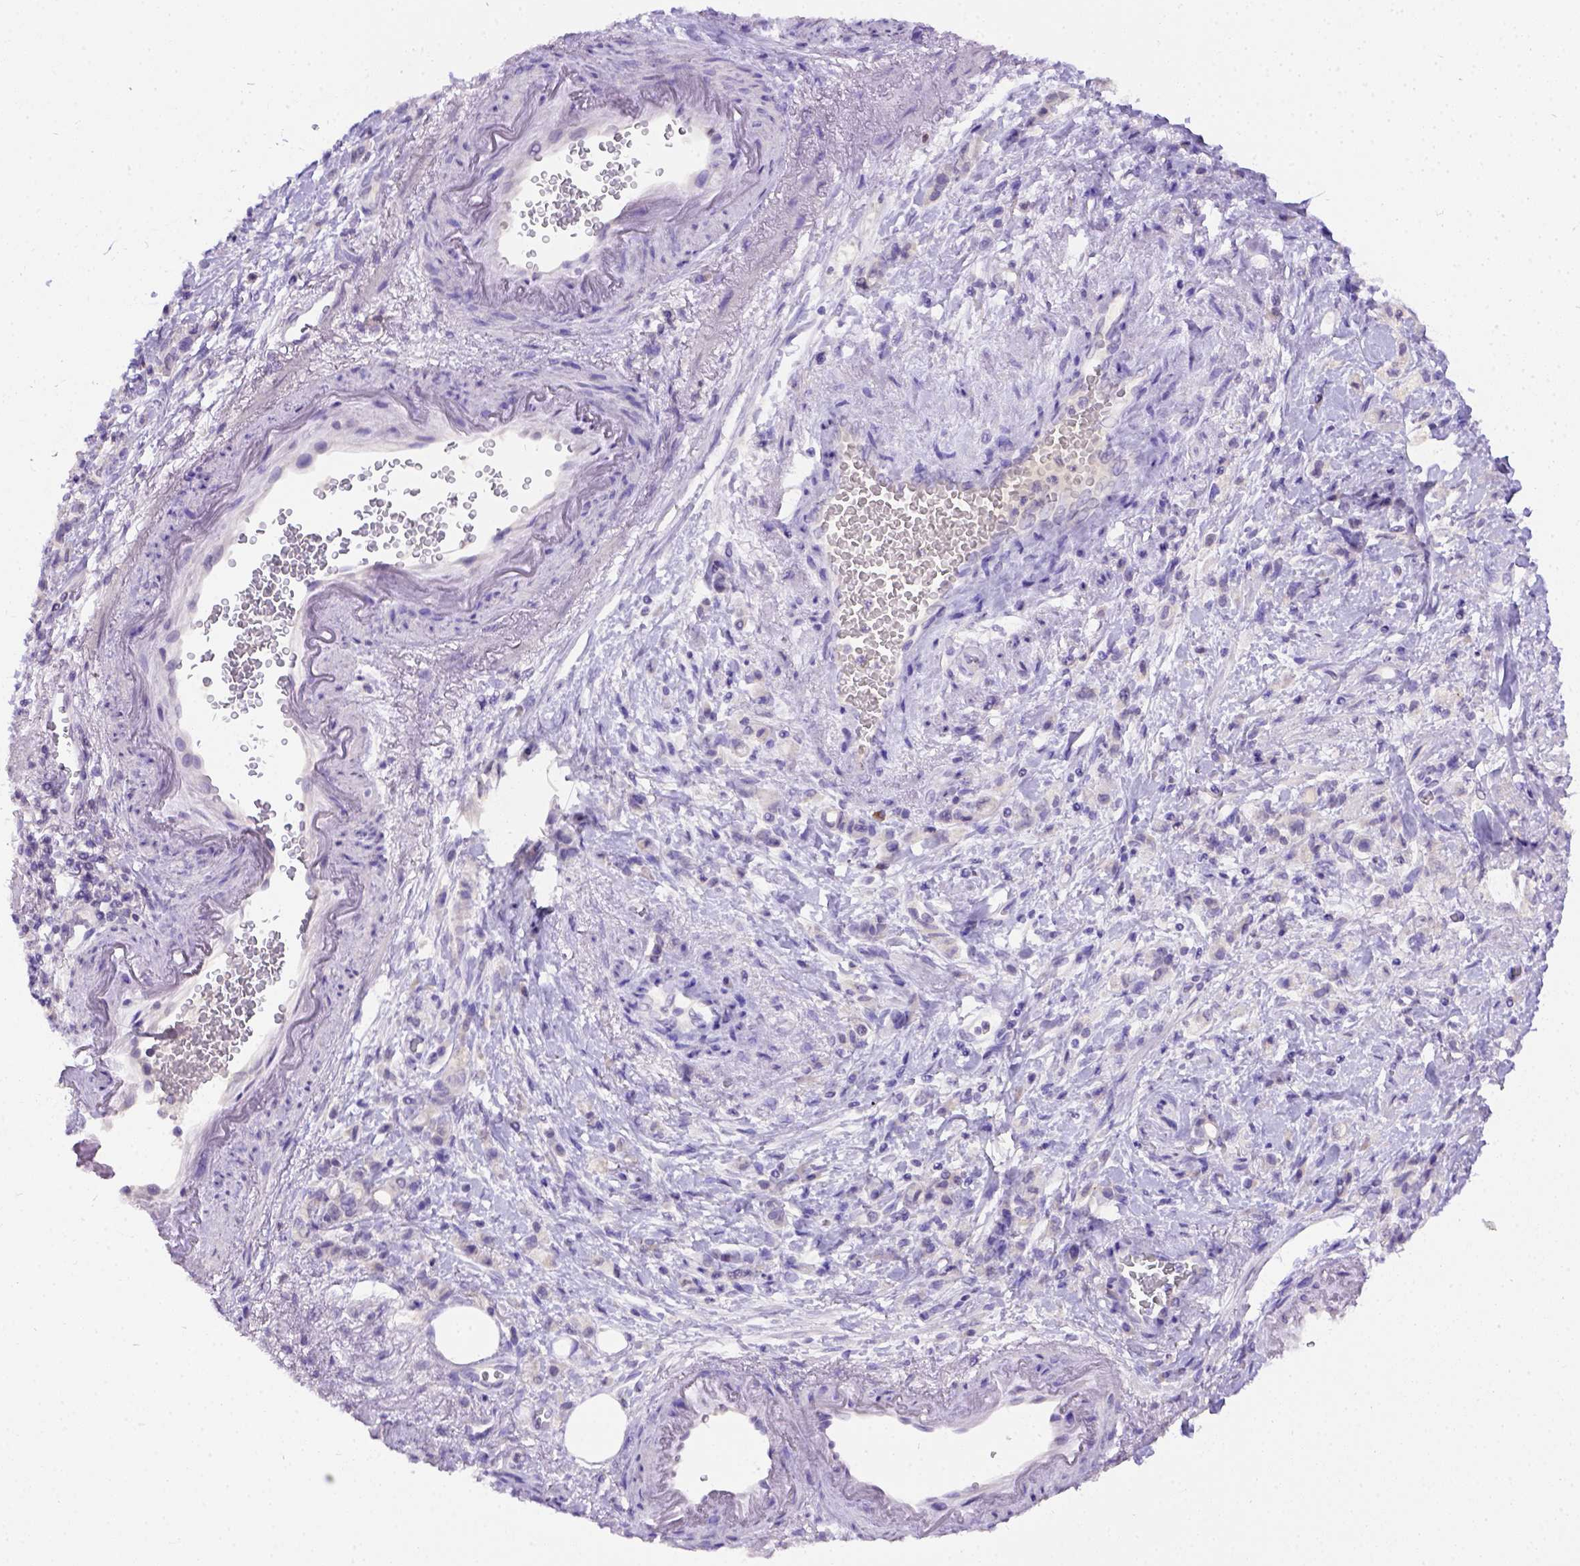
{"staining": {"intensity": "negative", "quantity": "none", "location": "none"}, "tissue": "stomach cancer", "cell_type": "Tumor cells", "image_type": "cancer", "snomed": [{"axis": "morphology", "description": "Adenocarcinoma, NOS"}, {"axis": "topography", "description": "Stomach"}], "caption": "This image is of stomach cancer stained with IHC to label a protein in brown with the nuclei are counter-stained blue. There is no staining in tumor cells.", "gene": "B3GAT1", "patient": {"sex": "male", "age": 77}}